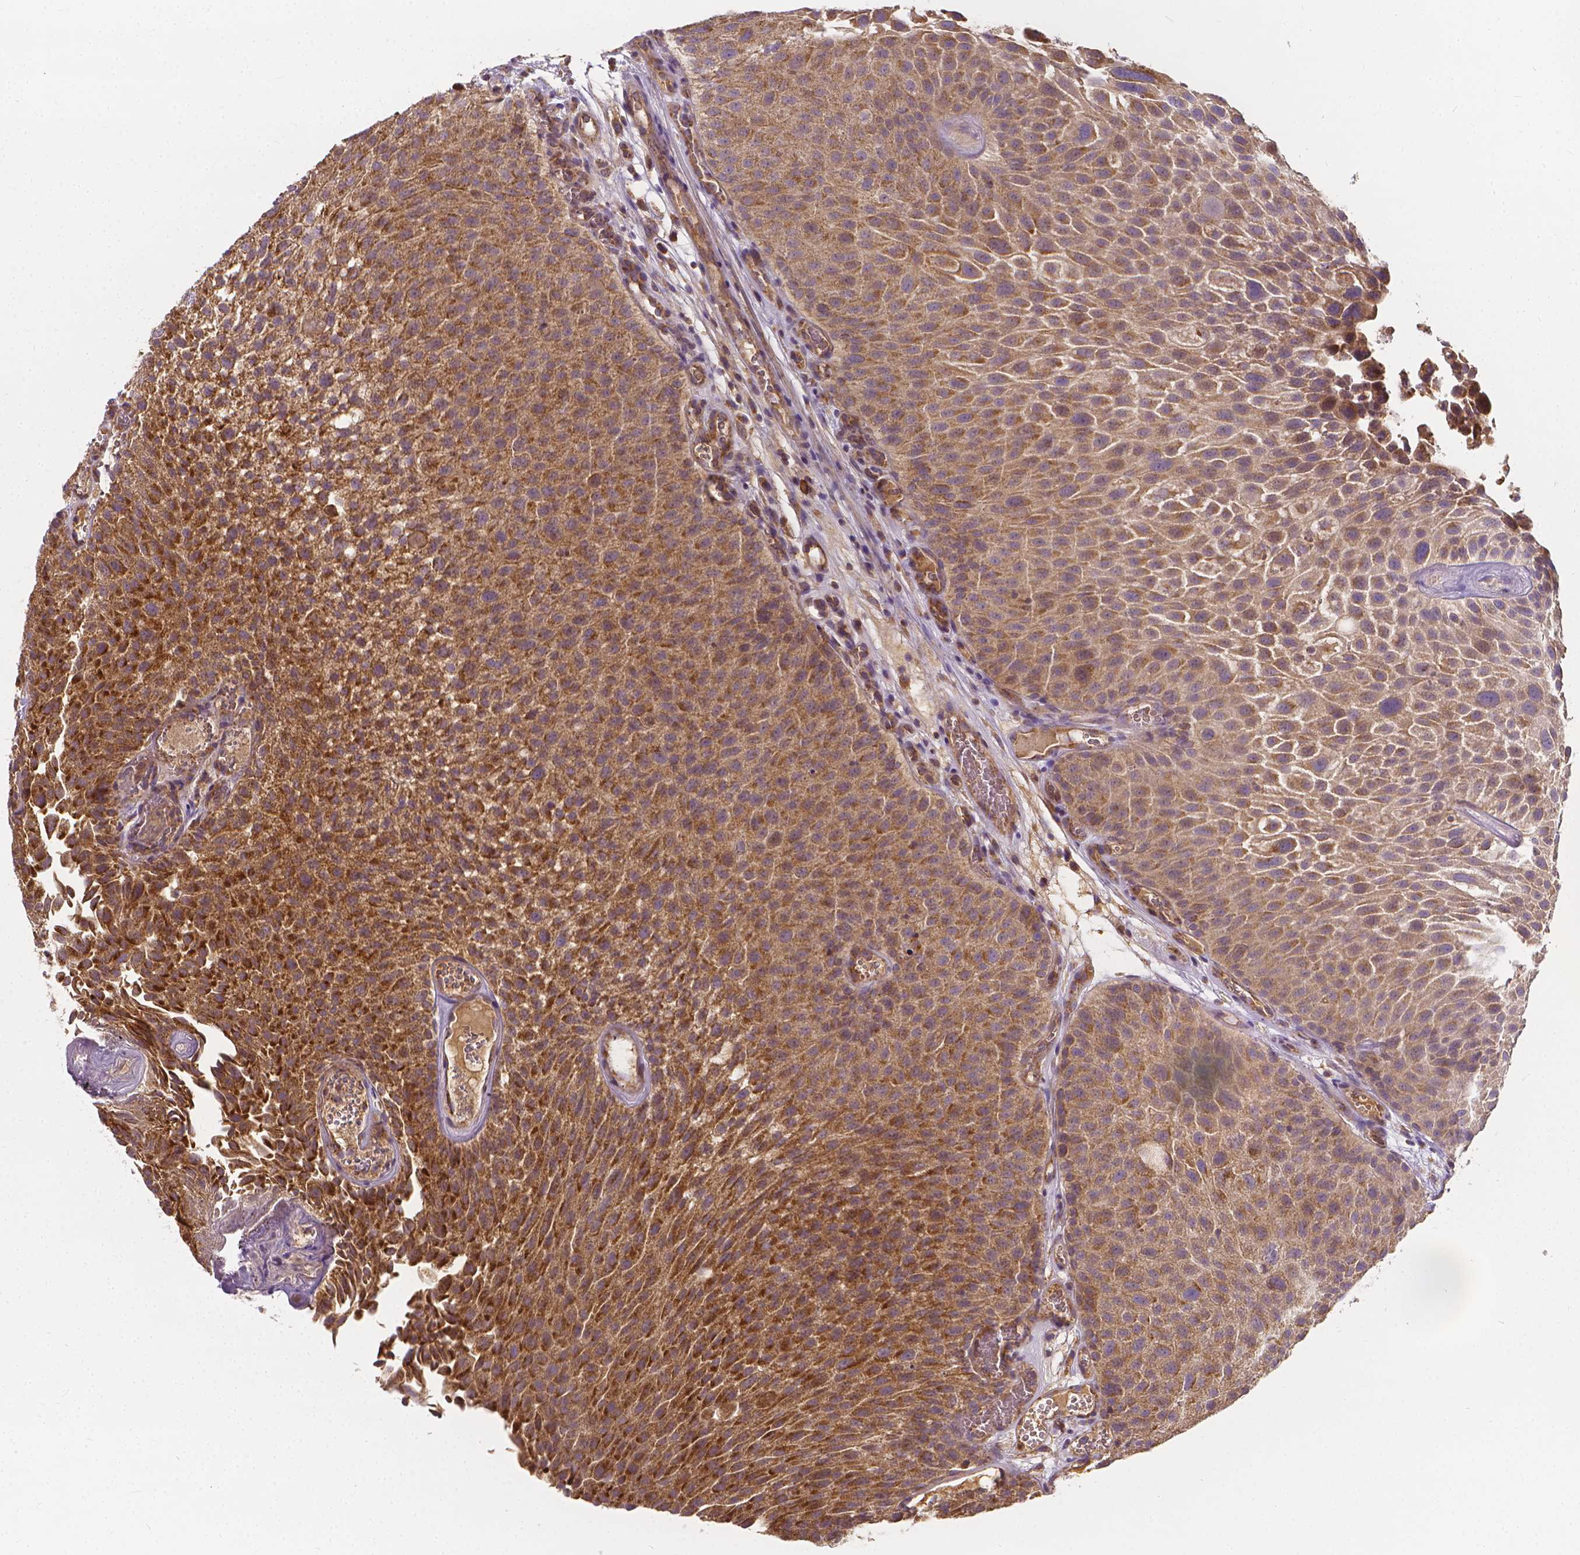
{"staining": {"intensity": "moderate", "quantity": ">75%", "location": "cytoplasmic/membranous"}, "tissue": "urothelial cancer", "cell_type": "Tumor cells", "image_type": "cancer", "snomed": [{"axis": "morphology", "description": "Urothelial carcinoma, Low grade"}, {"axis": "topography", "description": "Urinary bladder"}], "caption": "Brown immunohistochemical staining in human urothelial cancer shows moderate cytoplasmic/membranous positivity in about >75% of tumor cells. Using DAB (3,3'-diaminobenzidine) (brown) and hematoxylin (blue) stains, captured at high magnification using brightfield microscopy.", "gene": "SNCAIP", "patient": {"sex": "male", "age": 72}}